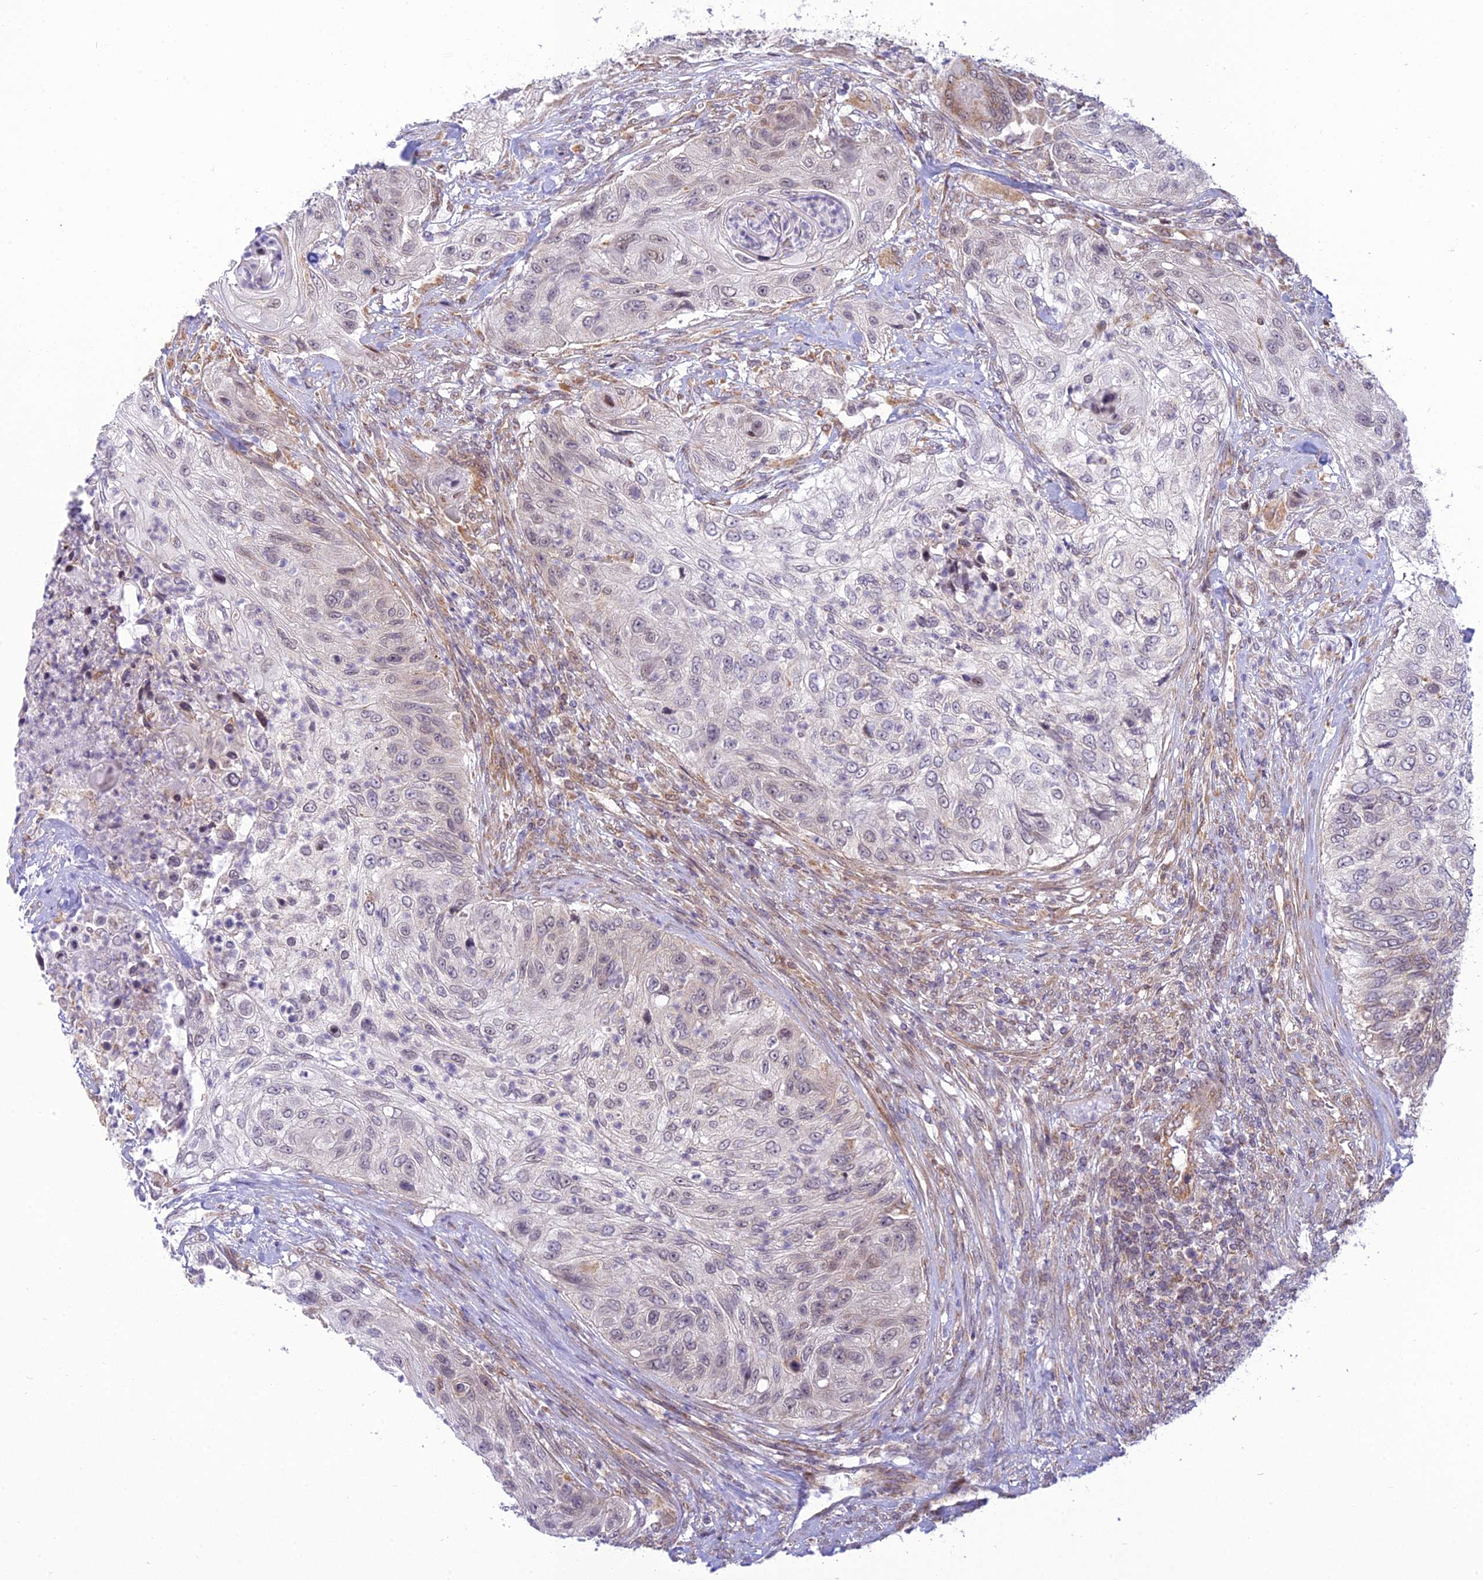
{"staining": {"intensity": "weak", "quantity": "<25%", "location": "cytoplasmic/membranous,nuclear"}, "tissue": "urothelial cancer", "cell_type": "Tumor cells", "image_type": "cancer", "snomed": [{"axis": "morphology", "description": "Urothelial carcinoma, High grade"}, {"axis": "topography", "description": "Urinary bladder"}], "caption": "A micrograph of human urothelial cancer is negative for staining in tumor cells.", "gene": "HOOK2", "patient": {"sex": "female", "age": 60}}